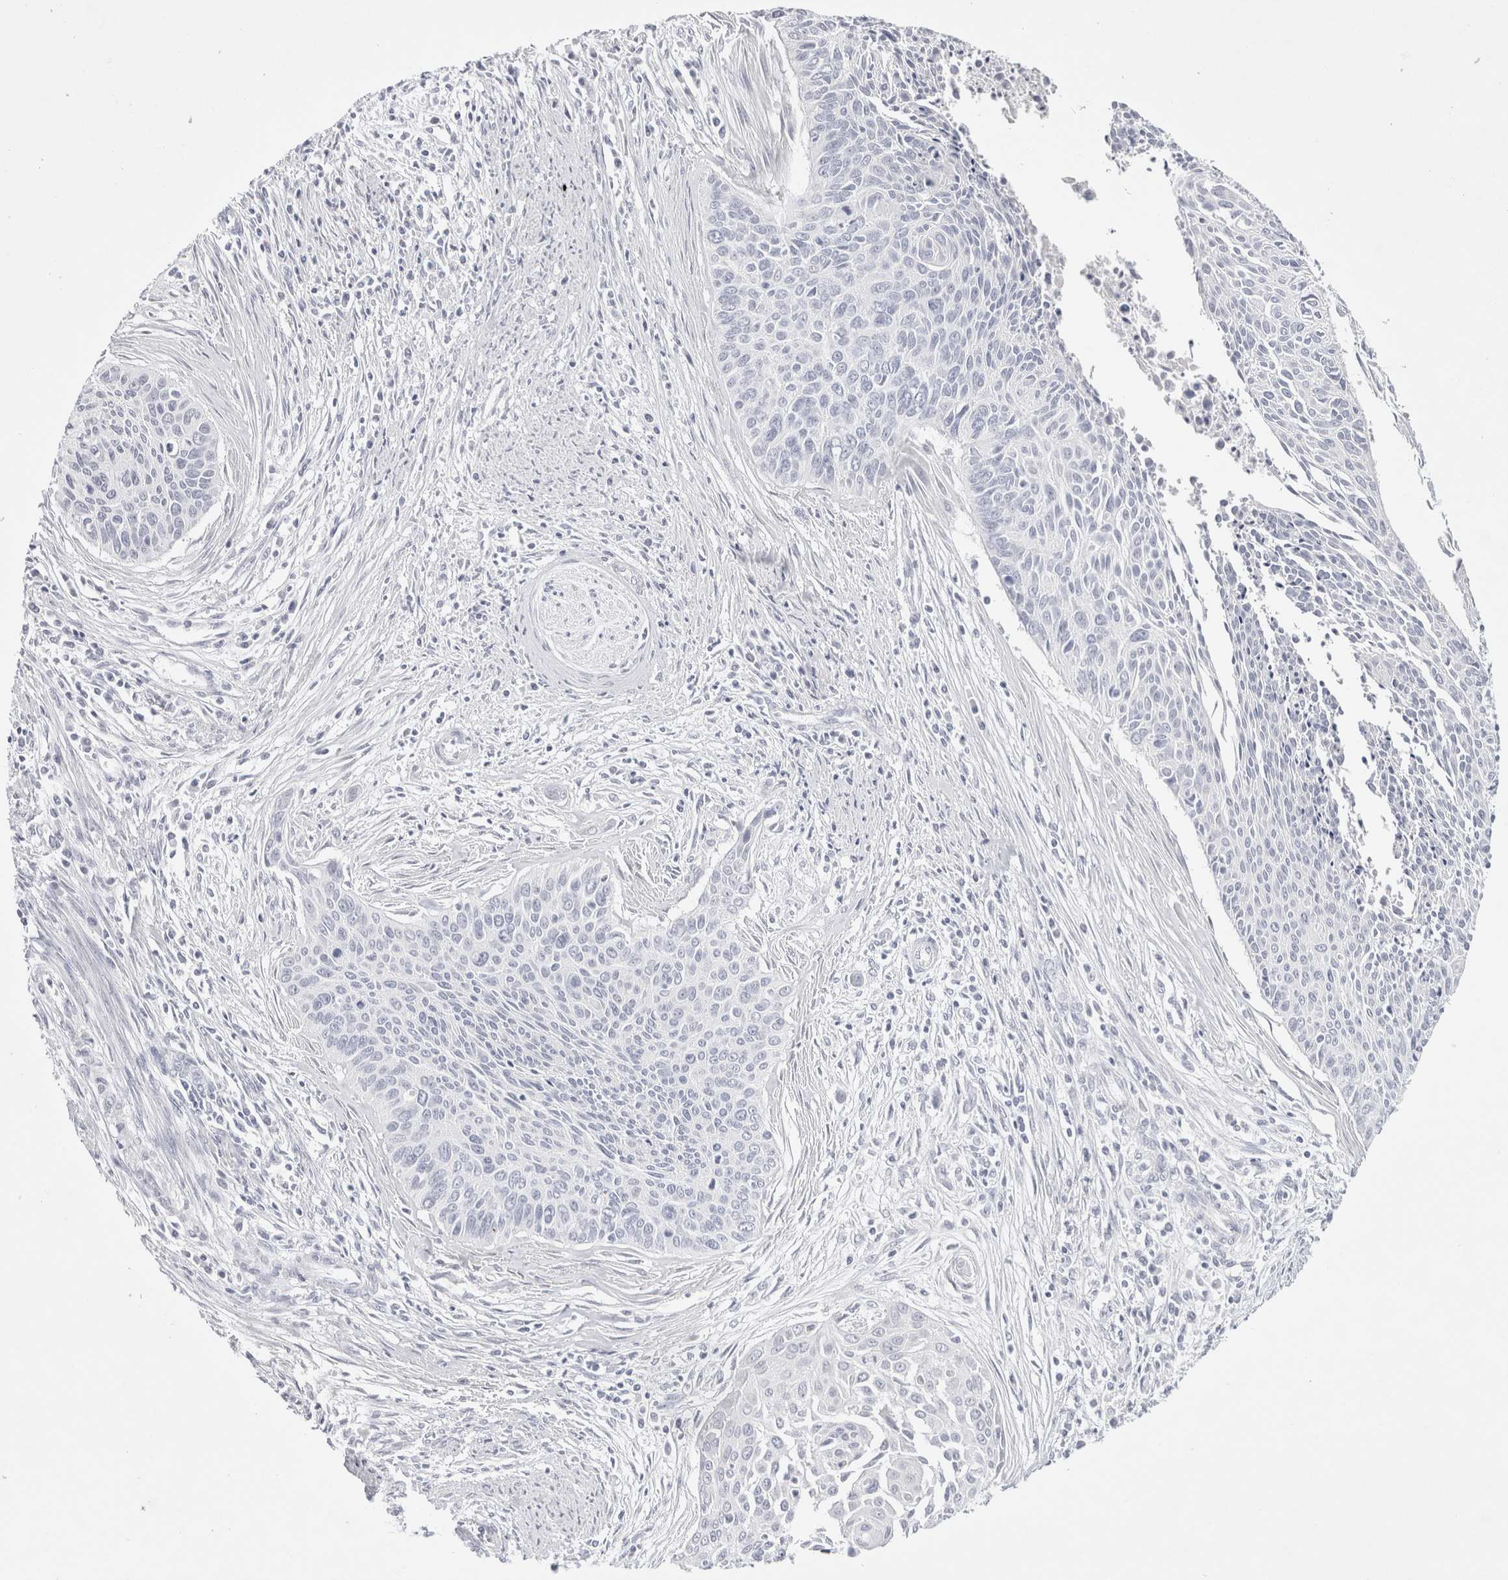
{"staining": {"intensity": "negative", "quantity": "none", "location": "none"}, "tissue": "cervical cancer", "cell_type": "Tumor cells", "image_type": "cancer", "snomed": [{"axis": "morphology", "description": "Squamous cell carcinoma, NOS"}, {"axis": "topography", "description": "Cervix"}], "caption": "Tumor cells show no significant staining in cervical squamous cell carcinoma.", "gene": "GARIN1A", "patient": {"sex": "female", "age": 55}}